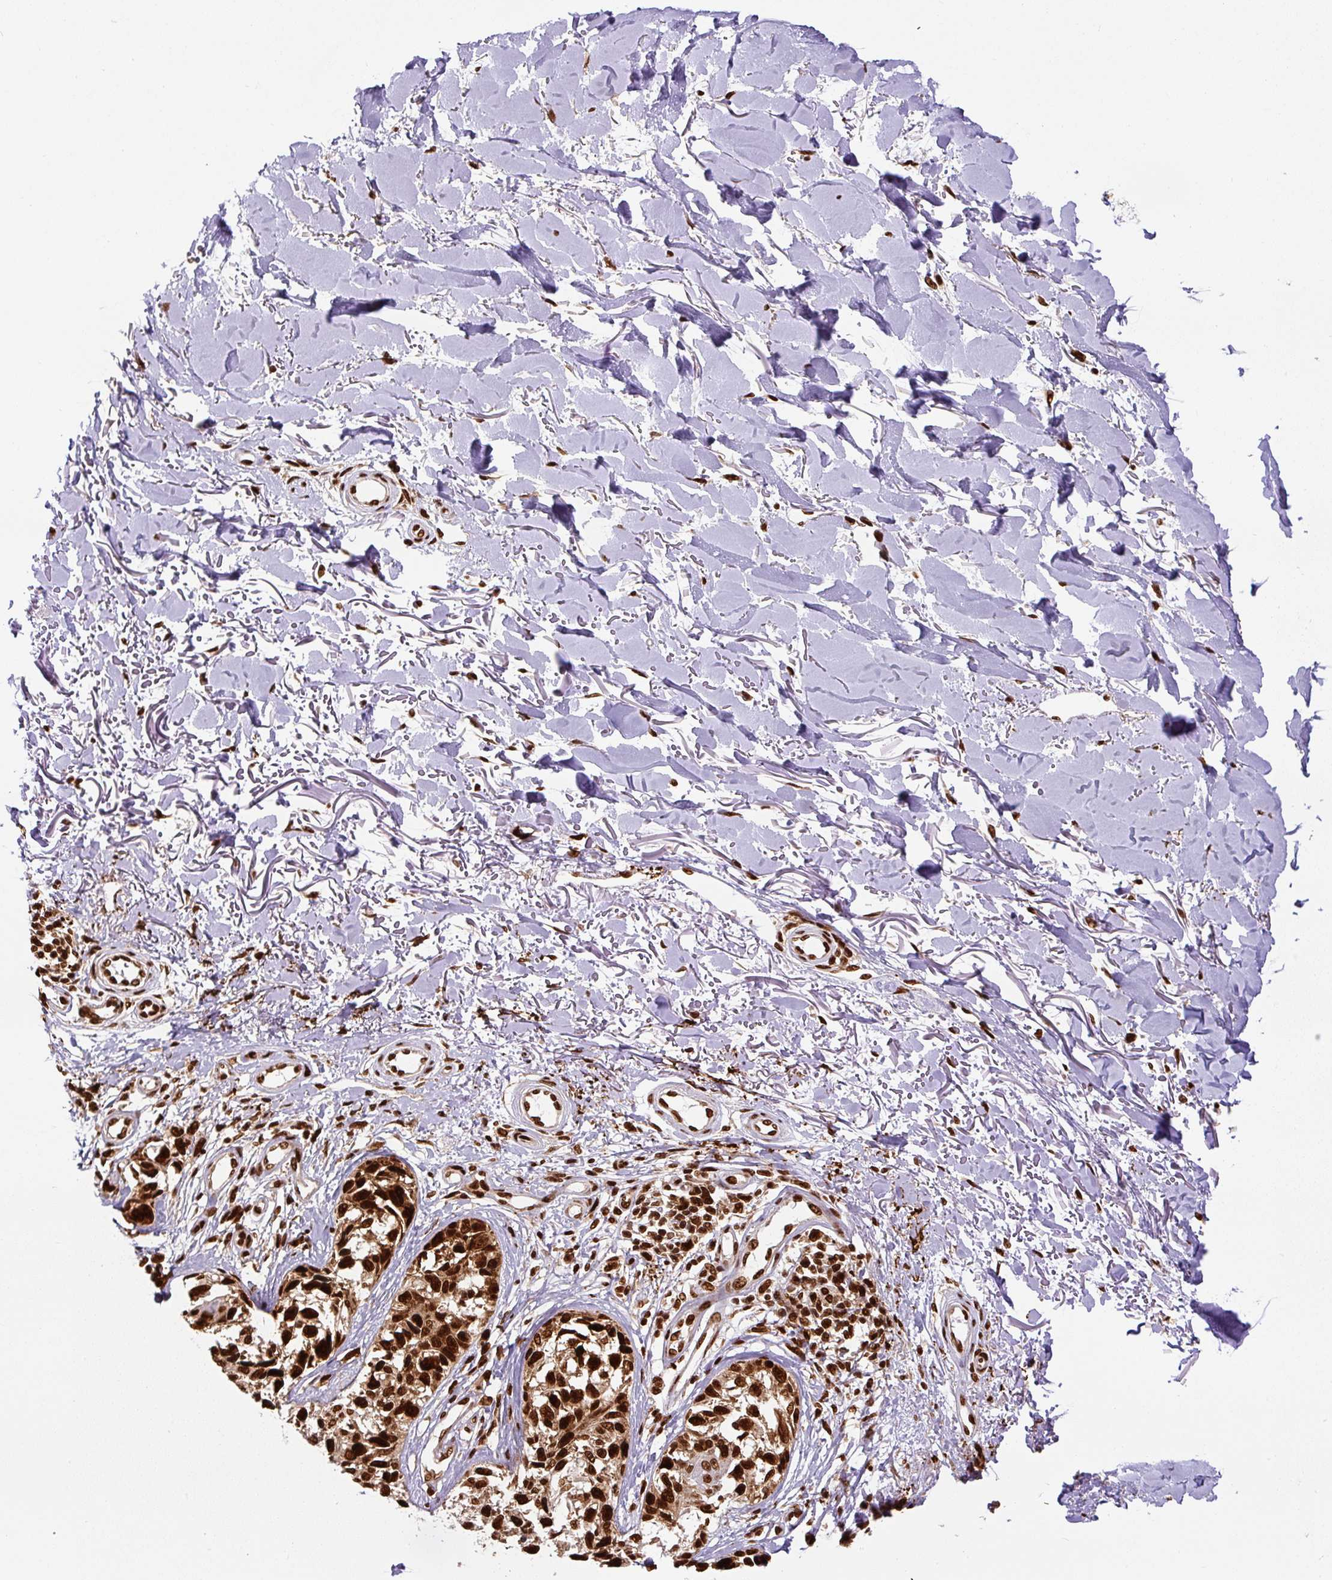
{"staining": {"intensity": "strong", "quantity": ">75%", "location": "nuclear"}, "tissue": "melanoma", "cell_type": "Tumor cells", "image_type": "cancer", "snomed": [{"axis": "morphology", "description": "Malignant melanoma, NOS"}, {"axis": "topography", "description": "Skin"}], "caption": "Strong nuclear staining is present in about >75% of tumor cells in malignant melanoma.", "gene": "FUS", "patient": {"sex": "male", "age": 73}}